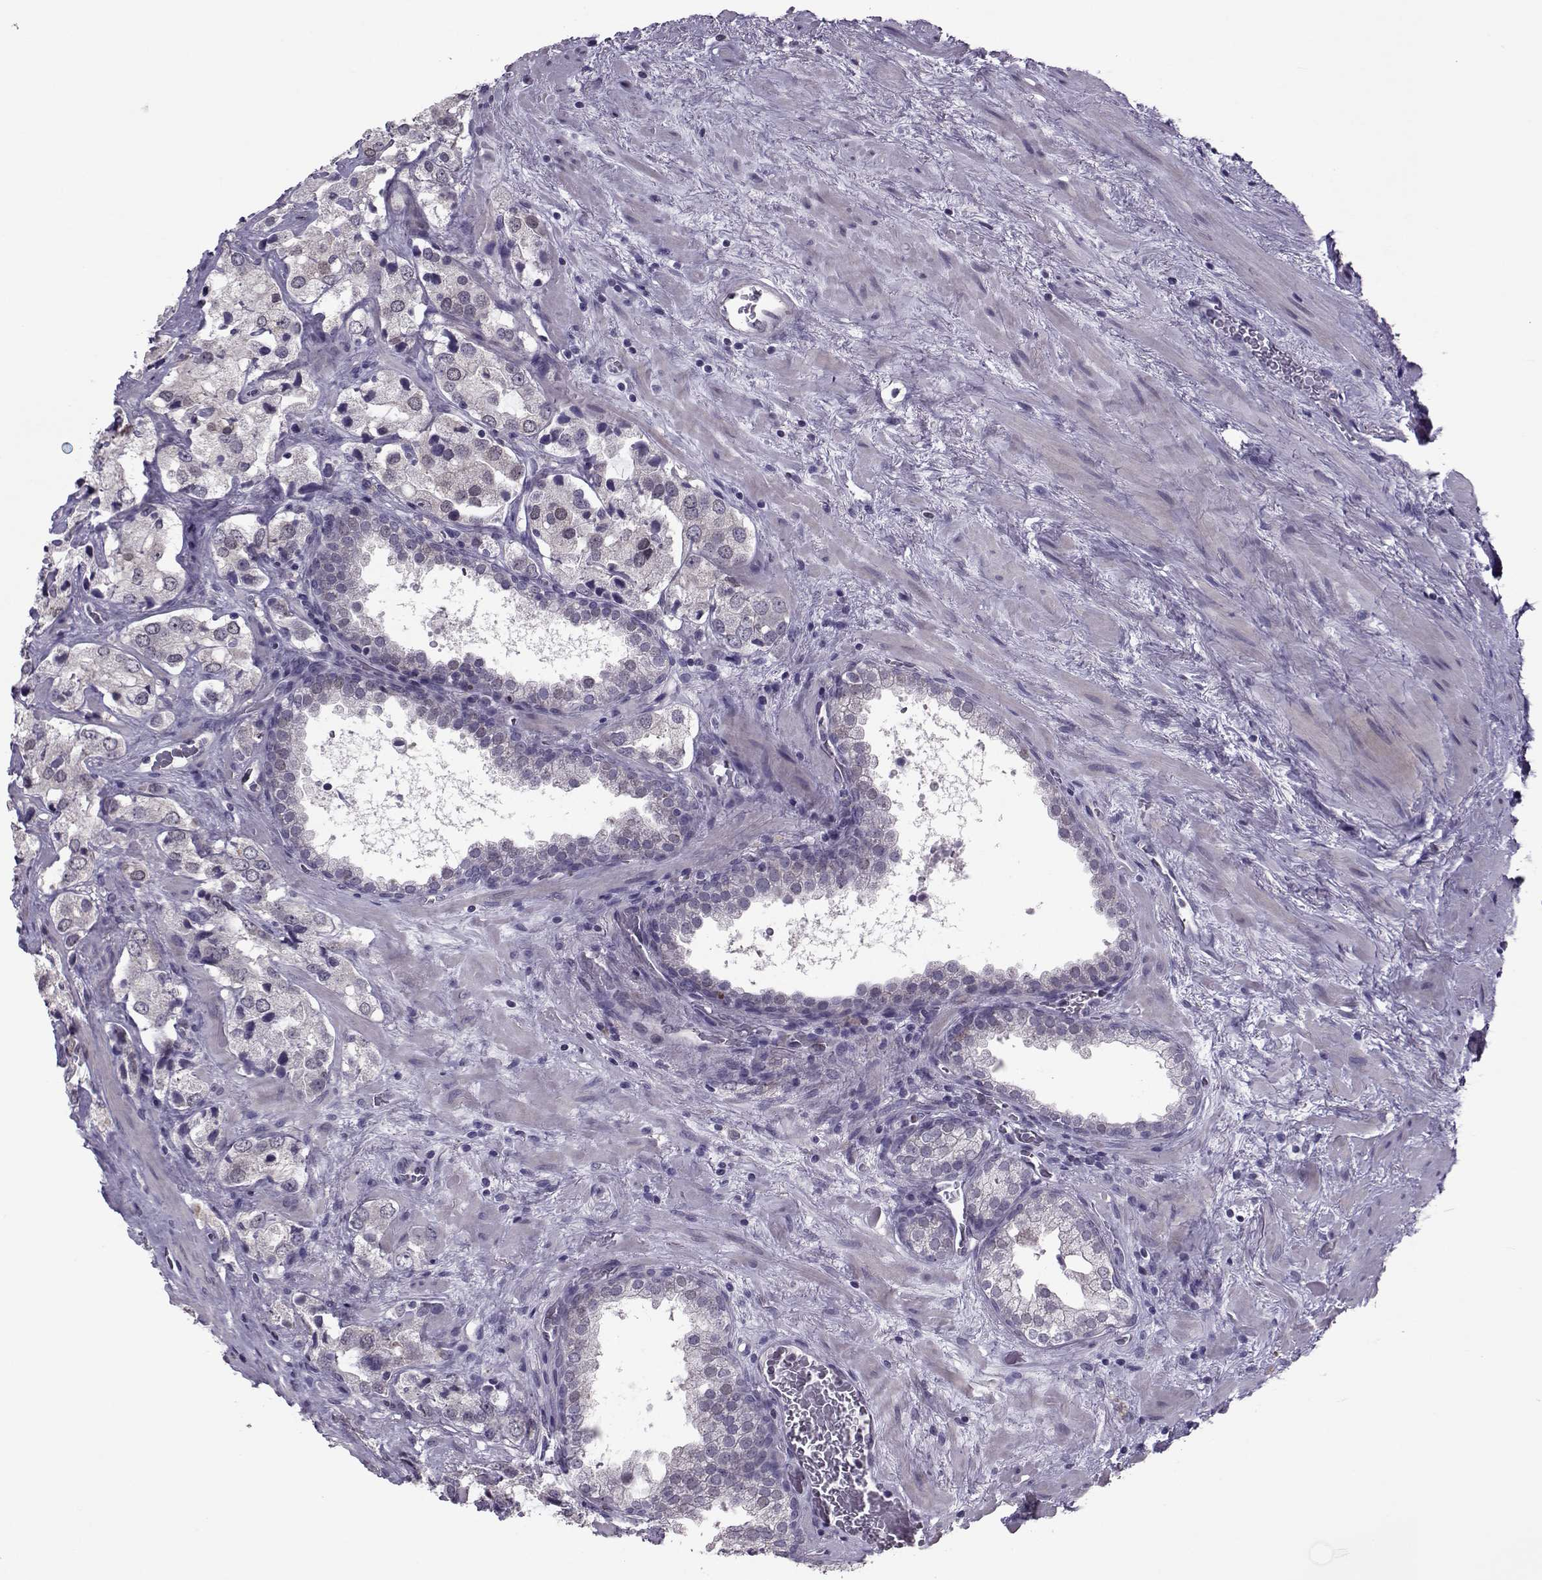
{"staining": {"intensity": "negative", "quantity": "none", "location": "none"}, "tissue": "prostate cancer", "cell_type": "Tumor cells", "image_type": "cancer", "snomed": [{"axis": "morphology", "description": "Adenocarcinoma, NOS"}, {"axis": "topography", "description": "Prostate"}], "caption": "Prostate cancer (adenocarcinoma) stained for a protein using immunohistochemistry demonstrates no expression tumor cells.", "gene": "ASRGL1", "patient": {"sex": "male", "age": 66}}